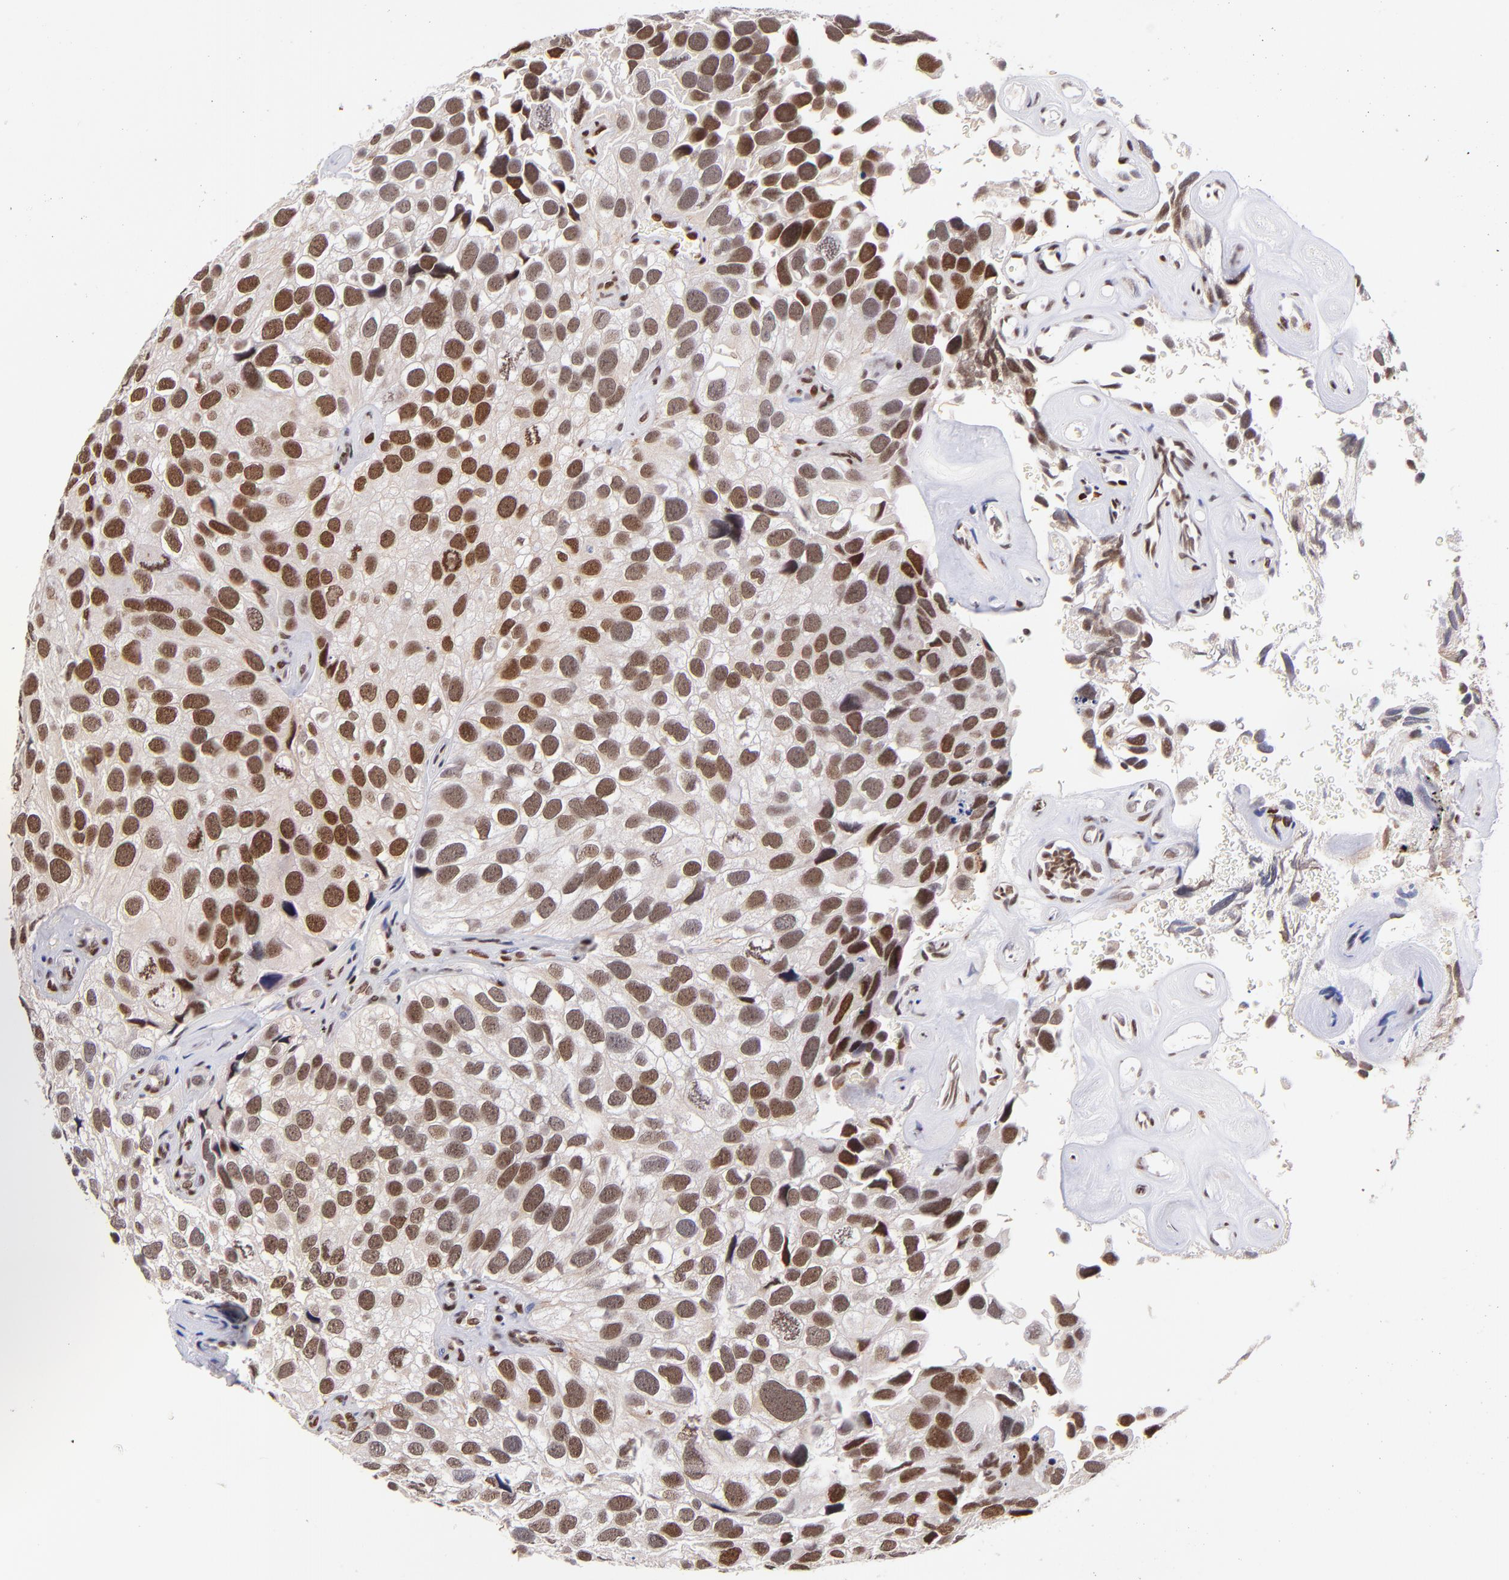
{"staining": {"intensity": "moderate", "quantity": ">75%", "location": "nuclear"}, "tissue": "urothelial cancer", "cell_type": "Tumor cells", "image_type": "cancer", "snomed": [{"axis": "morphology", "description": "Urothelial carcinoma, High grade"}, {"axis": "topography", "description": "Urinary bladder"}], "caption": "Urothelial carcinoma (high-grade) stained with DAB IHC displays medium levels of moderate nuclear expression in approximately >75% of tumor cells.", "gene": "MIDEAS", "patient": {"sex": "male", "age": 72}}